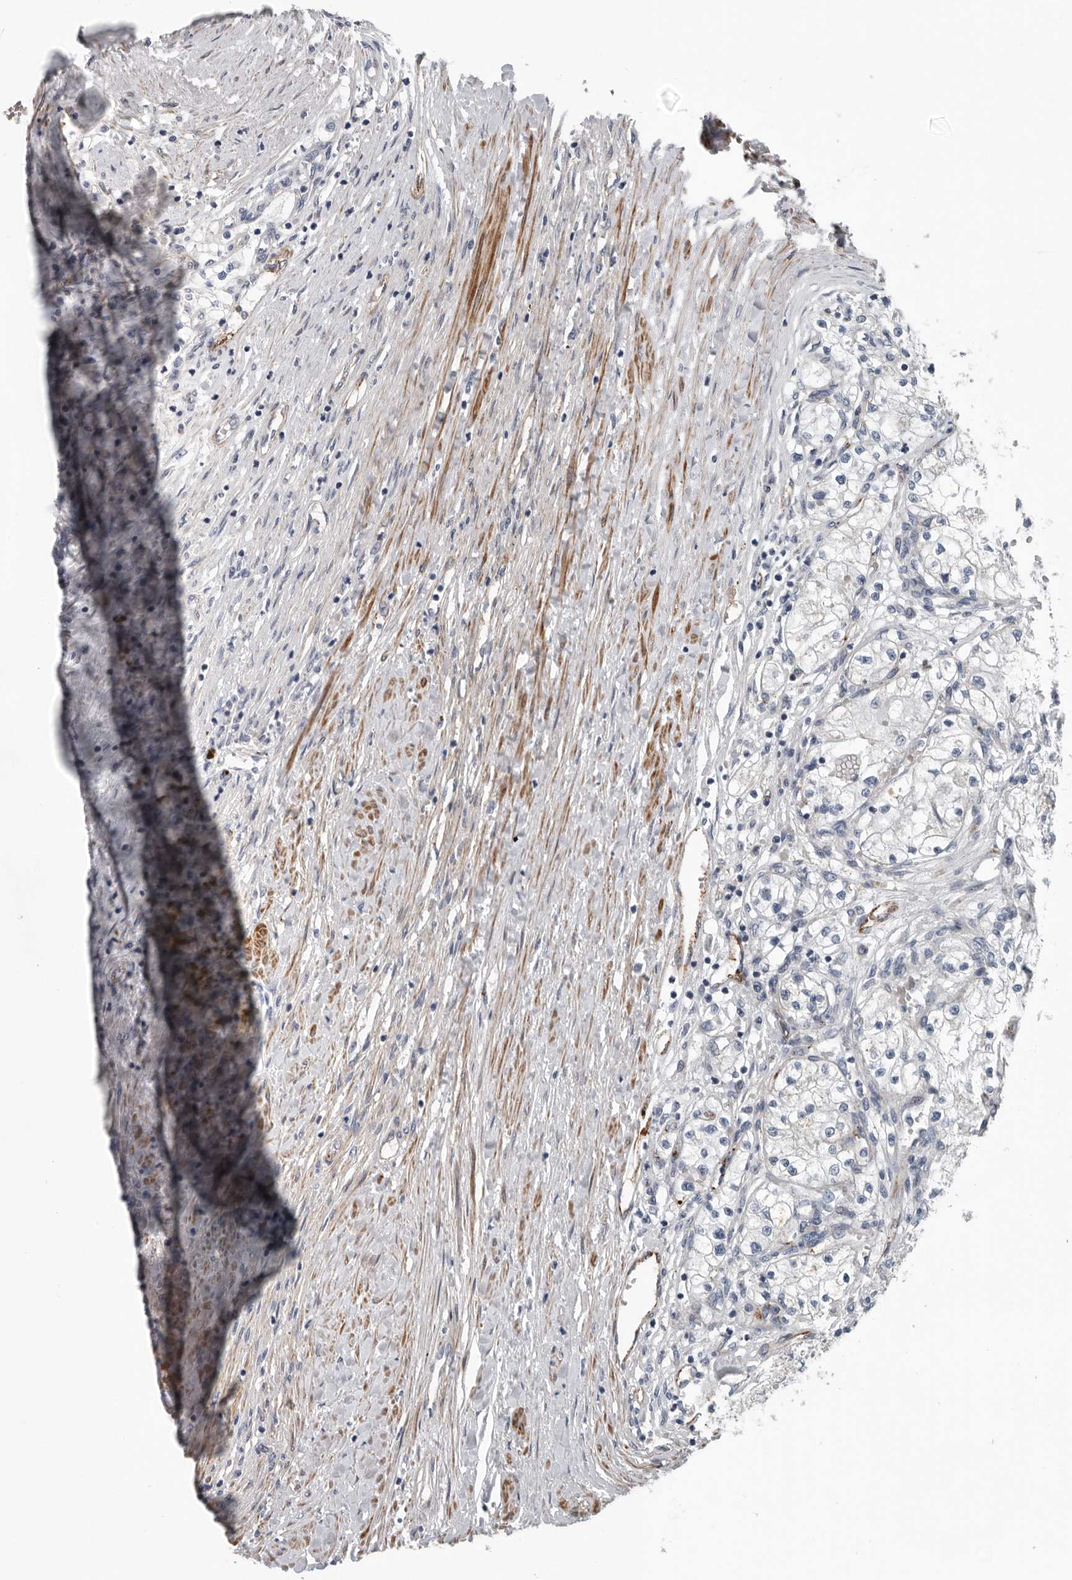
{"staining": {"intensity": "negative", "quantity": "none", "location": "none"}, "tissue": "renal cancer", "cell_type": "Tumor cells", "image_type": "cancer", "snomed": [{"axis": "morphology", "description": "Normal tissue, NOS"}, {"axis": "morphology", "description": "Adenocarcinoma, NOS"}, {"axis": "topography", "description": "Kidney"}], "caption": "Tumor cells are negative for protein expression in human renal adenocarcinoma. (Immunohistochemistry, brightfield microscopy, high magnification).", "gene": "DPY19L4", "patient": {"sex": "male", "age": 68}}